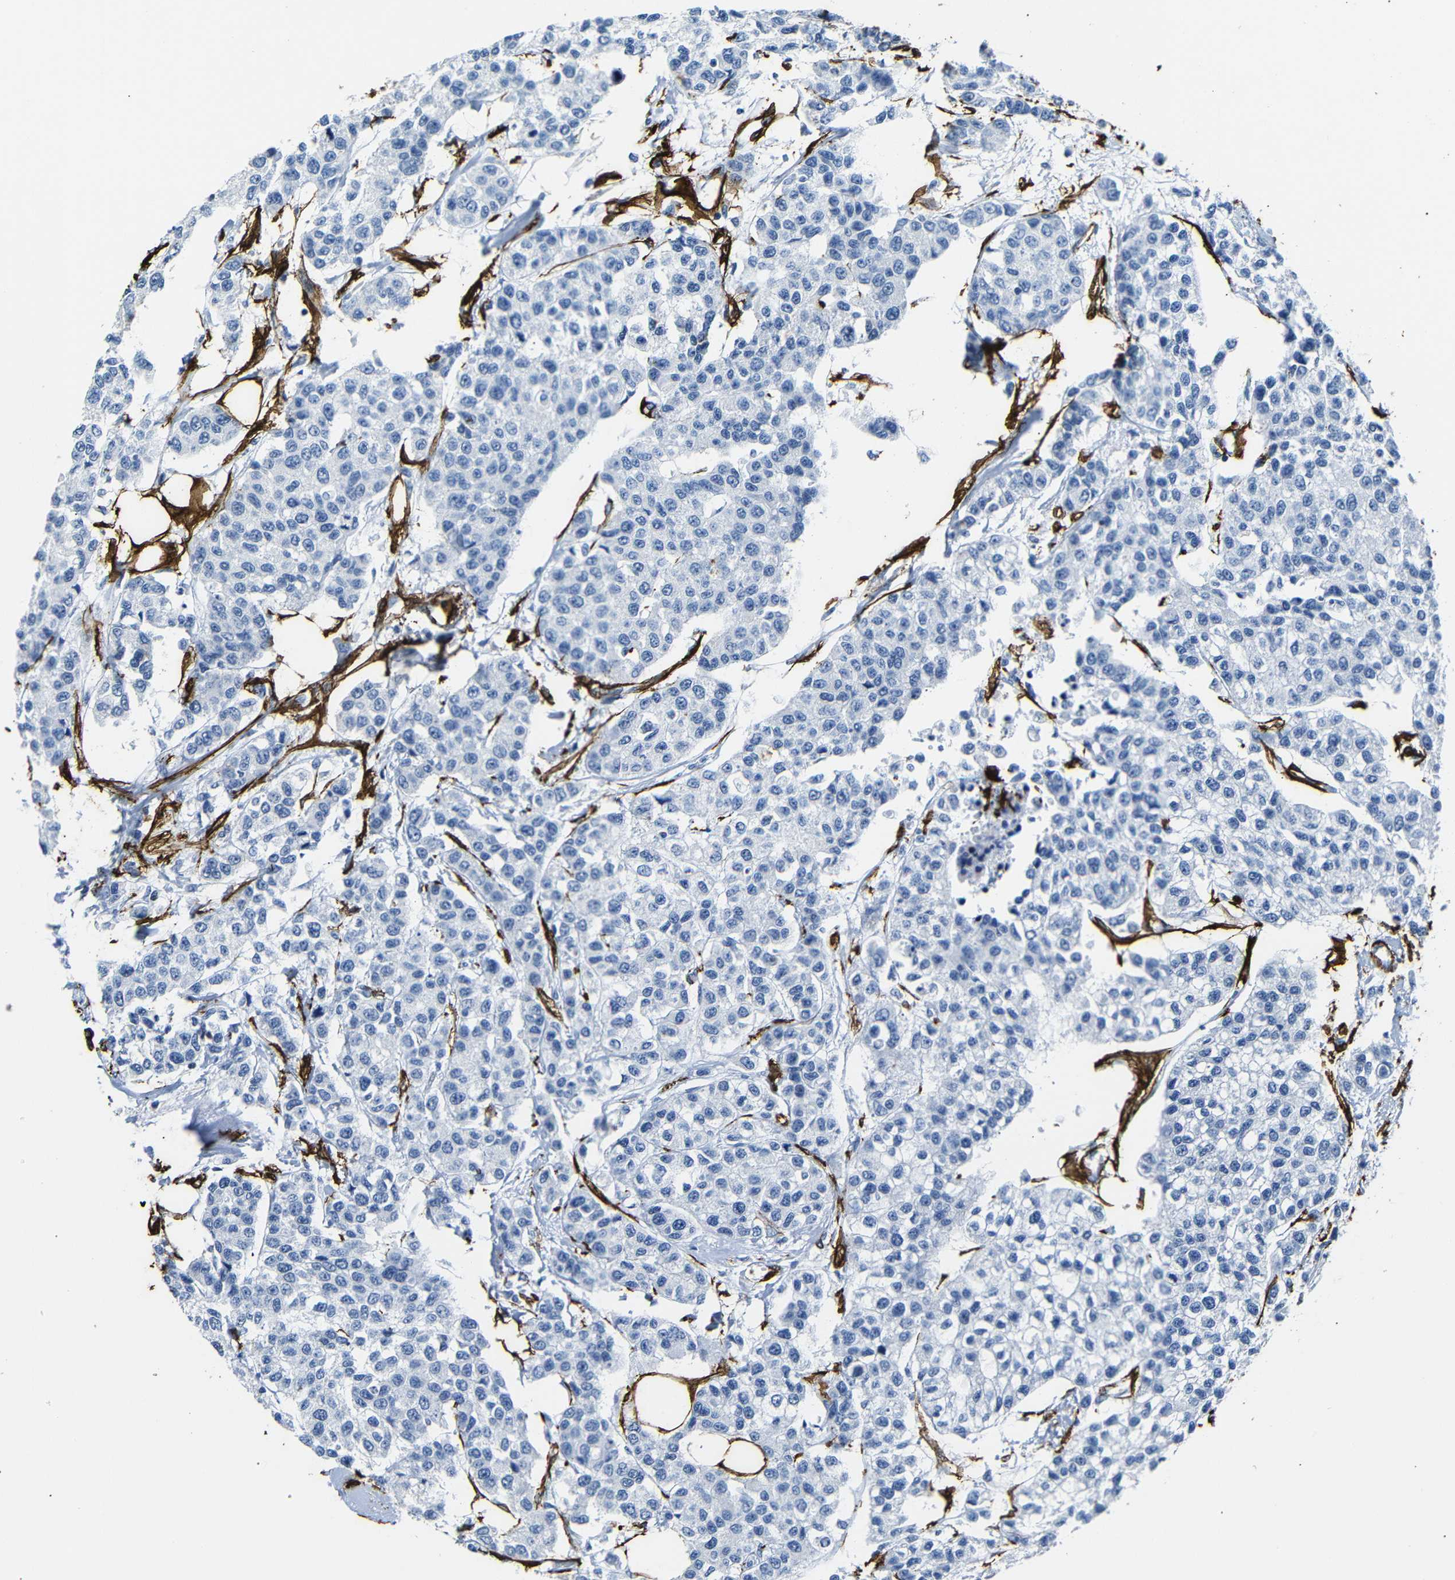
{"staining": {"intensity": "negative", "quantity": "none", "location": "none"}, "tissue": "breast cancer", "cell_type": "Tumor cells", "image_type": "cancer", "snomed": [{"axis": "morphology", "description": "Duct carcinoma"}, {"axis": "topography", "description": "Breast"}], "caption": "High power microscopy histopathology image of an immunohistochemistry image of breast infiltrating ductal carcinoma, revealing no significant expression in tumor cells.", "gene": "ACTA2", "patient": {"sex": "female", "age": 51}}